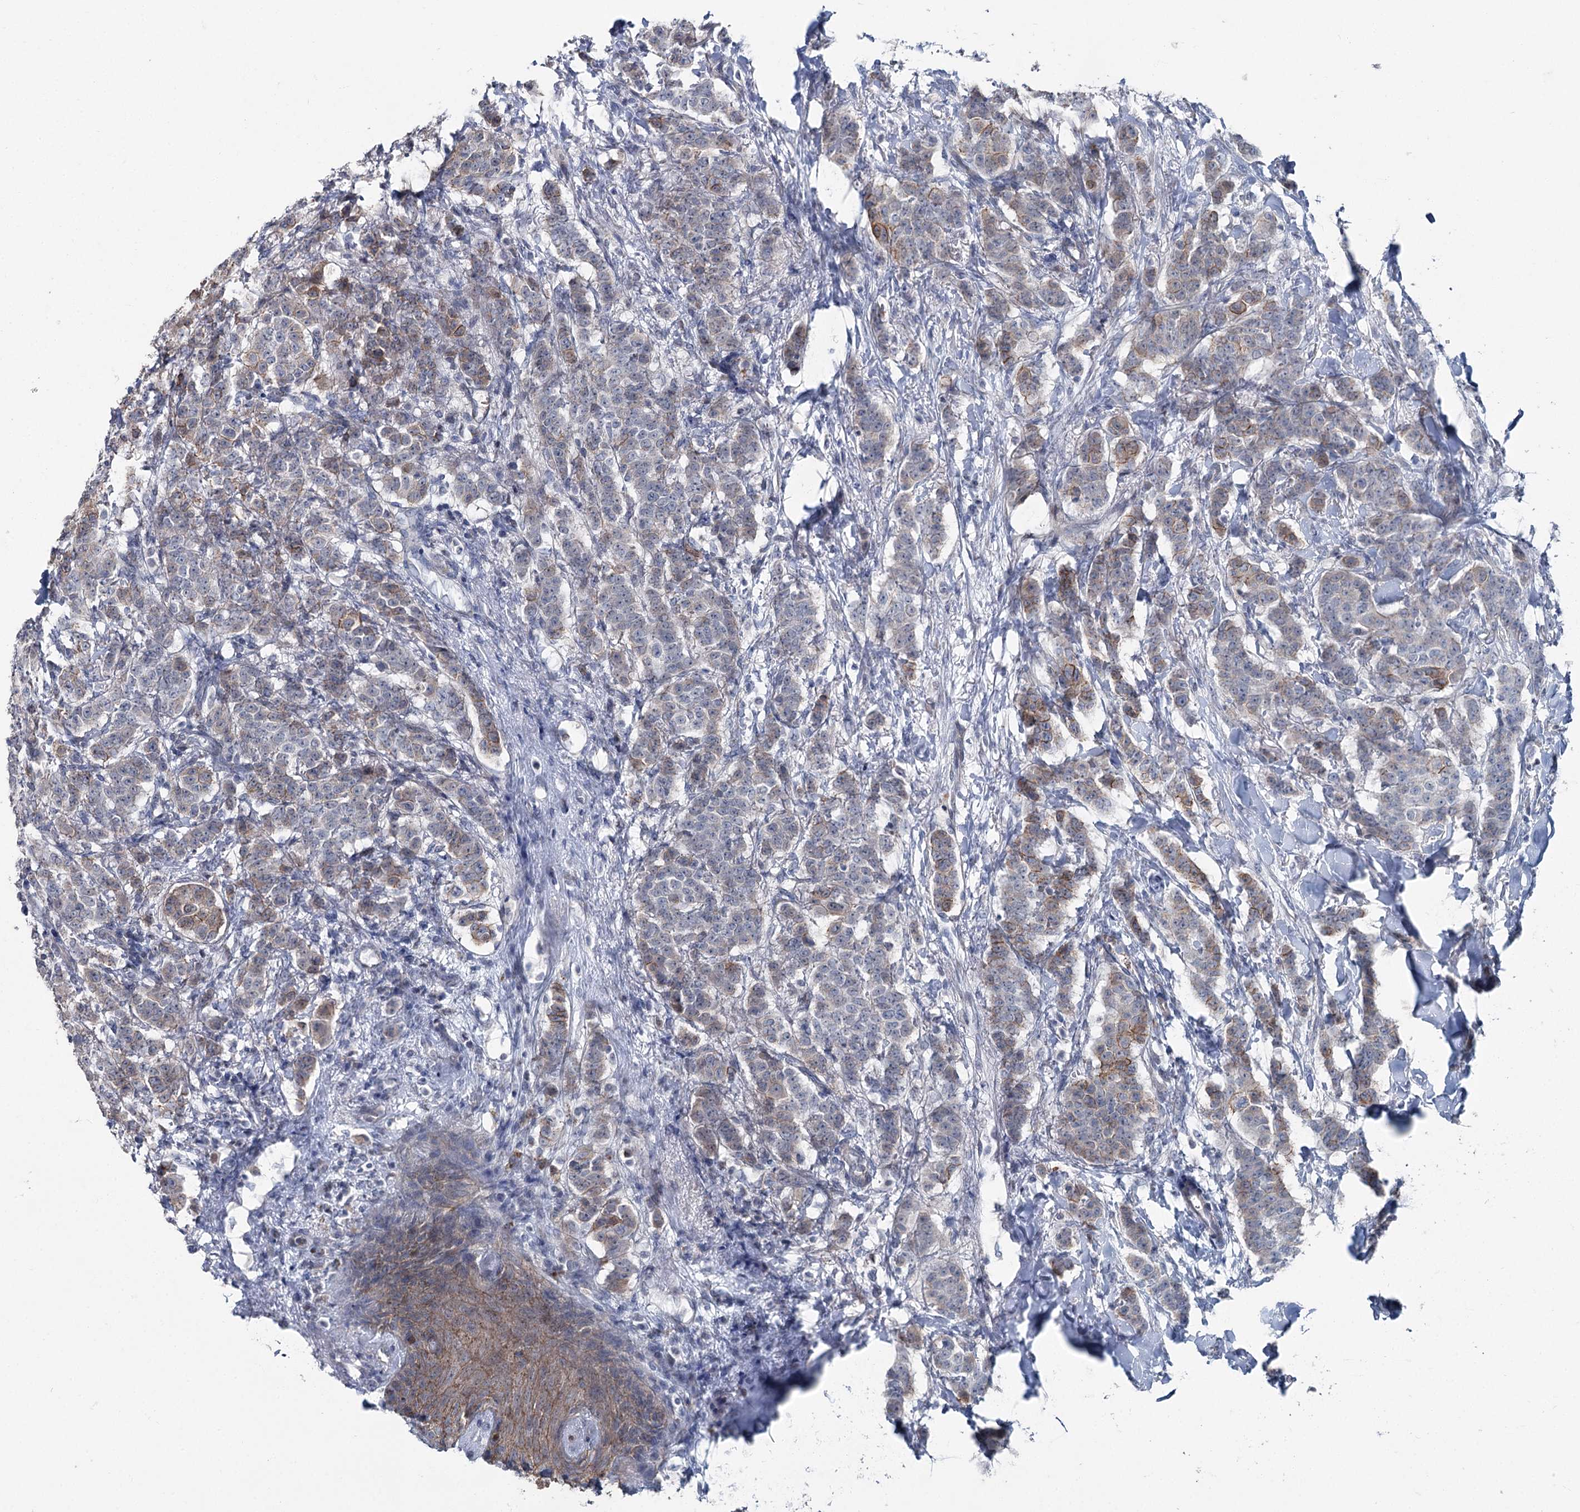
{"staining": {"intensity": "moderate", "quantity": "<25%", "location": "cytoplasmic/membranous"}, "tissue": "breast cancer", "cell_type": "Tumor cells", "image_type": "cancer", "snomed": [{"axis": "morphology", "description": "Duct carcinoma"}, {"axis": "topography", "description": "Breast"}], "caption": "Moderate cytoplasmic/membranous protein expression is appreciated in about <25% of tumor cells in breast cancer. (DAB (3,3'-diaminobenzidine) IHC, brown staining for protein, blue staining for nuclei).", "gene": "FAM120B", "patient": {"sex": "female", "age": 40}}